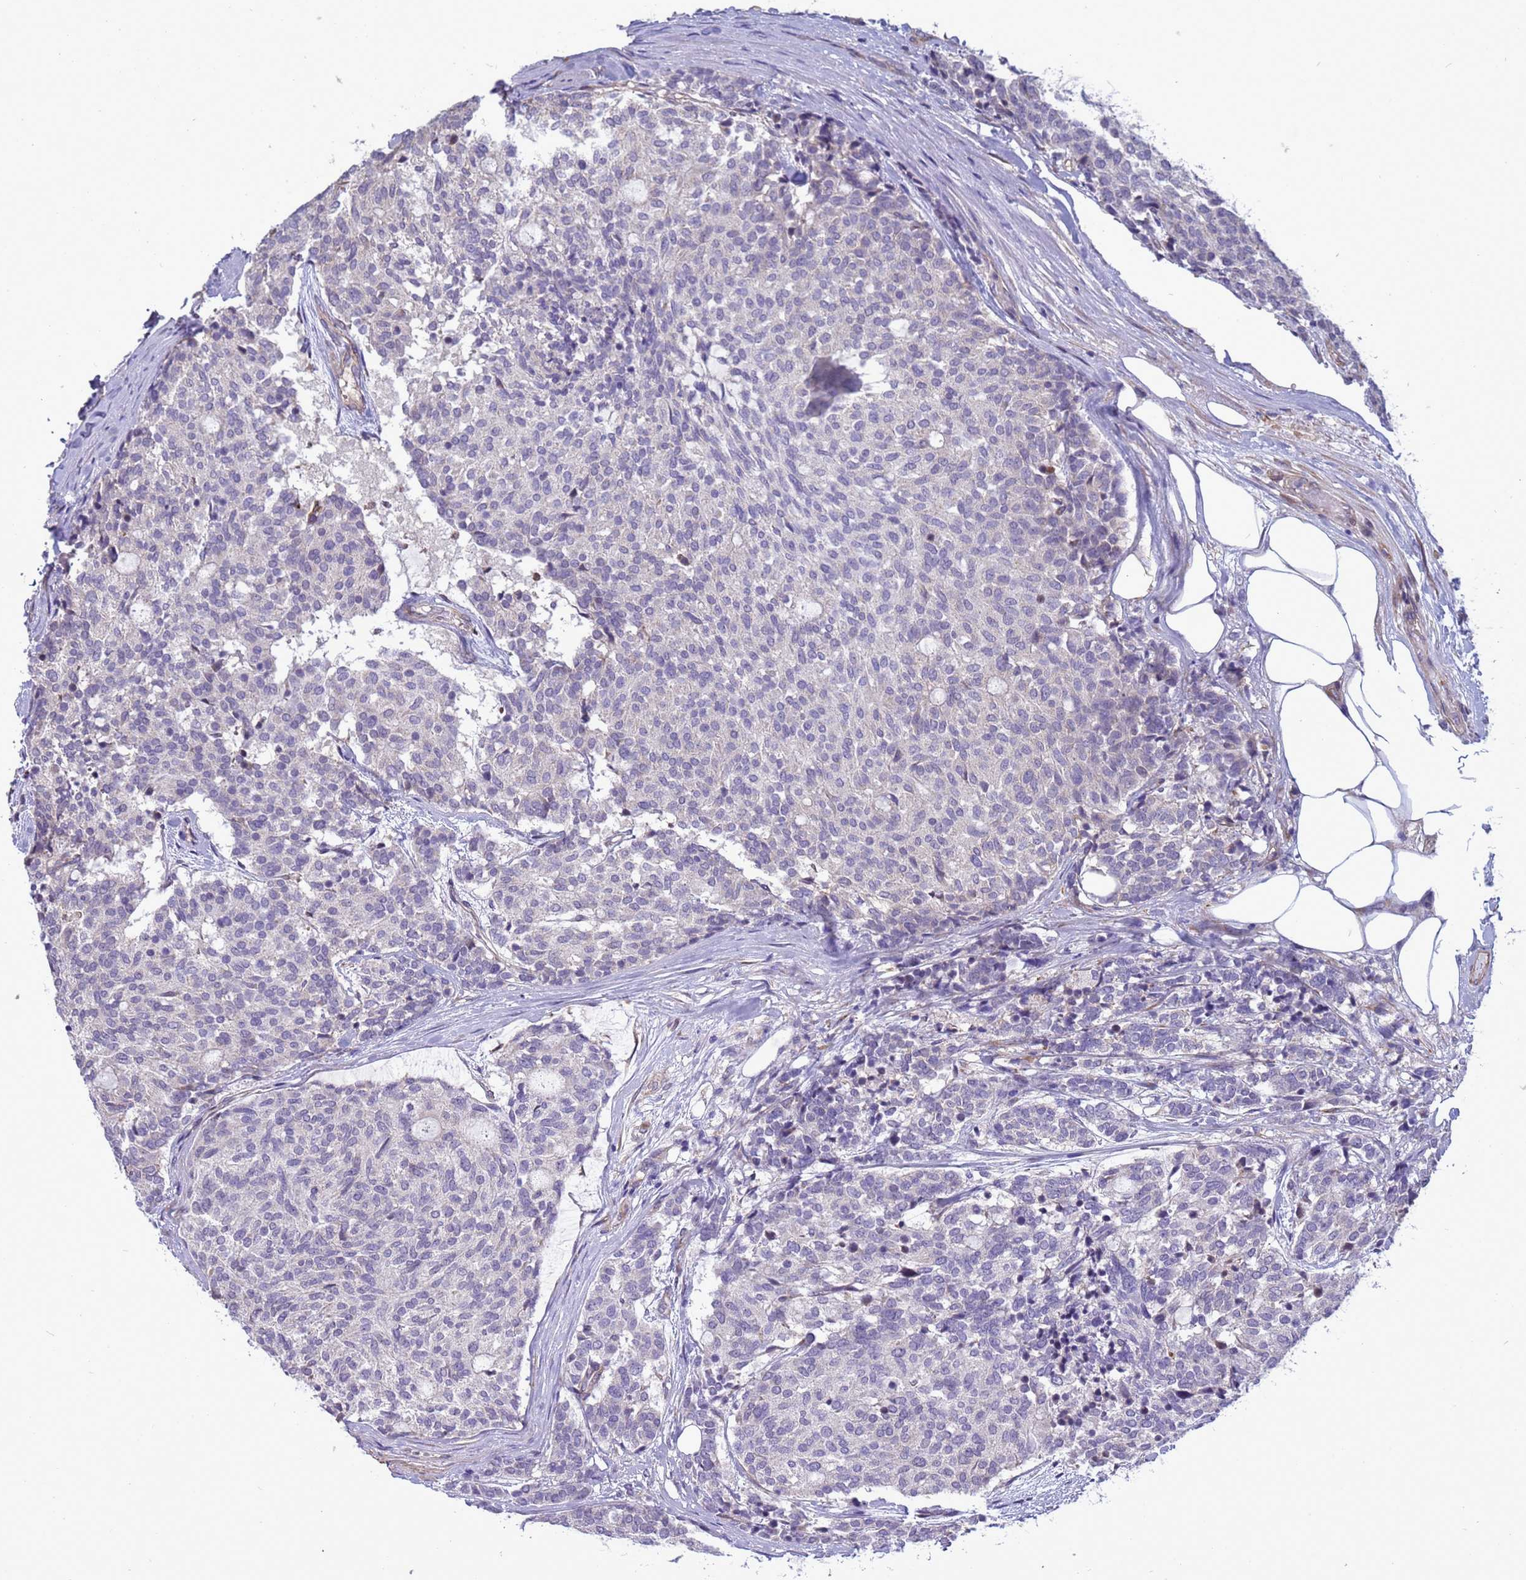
{"staining": {"intensity": "negative", "quantity": "none", "location": "none"}, "tissue": "carcinoid", "cell_type": "Tumor cells", "image_type": "cancer", "snomed": [{"axis": "morphology", "description": "Carcinoid, malignant, NOS"}, {"axis": "topography", "description": "Pancreas"}], "caption": "Immunohistochemical staining of carcinoid reveals no significant staining in tumor cells. (DAB (3,3'-diaminobenzidine) immunohistochemistry visualized using brightfield microscopy, high magnification).", "gene": "ITGB4", "patient": {"sex": "female", "age": 54}}